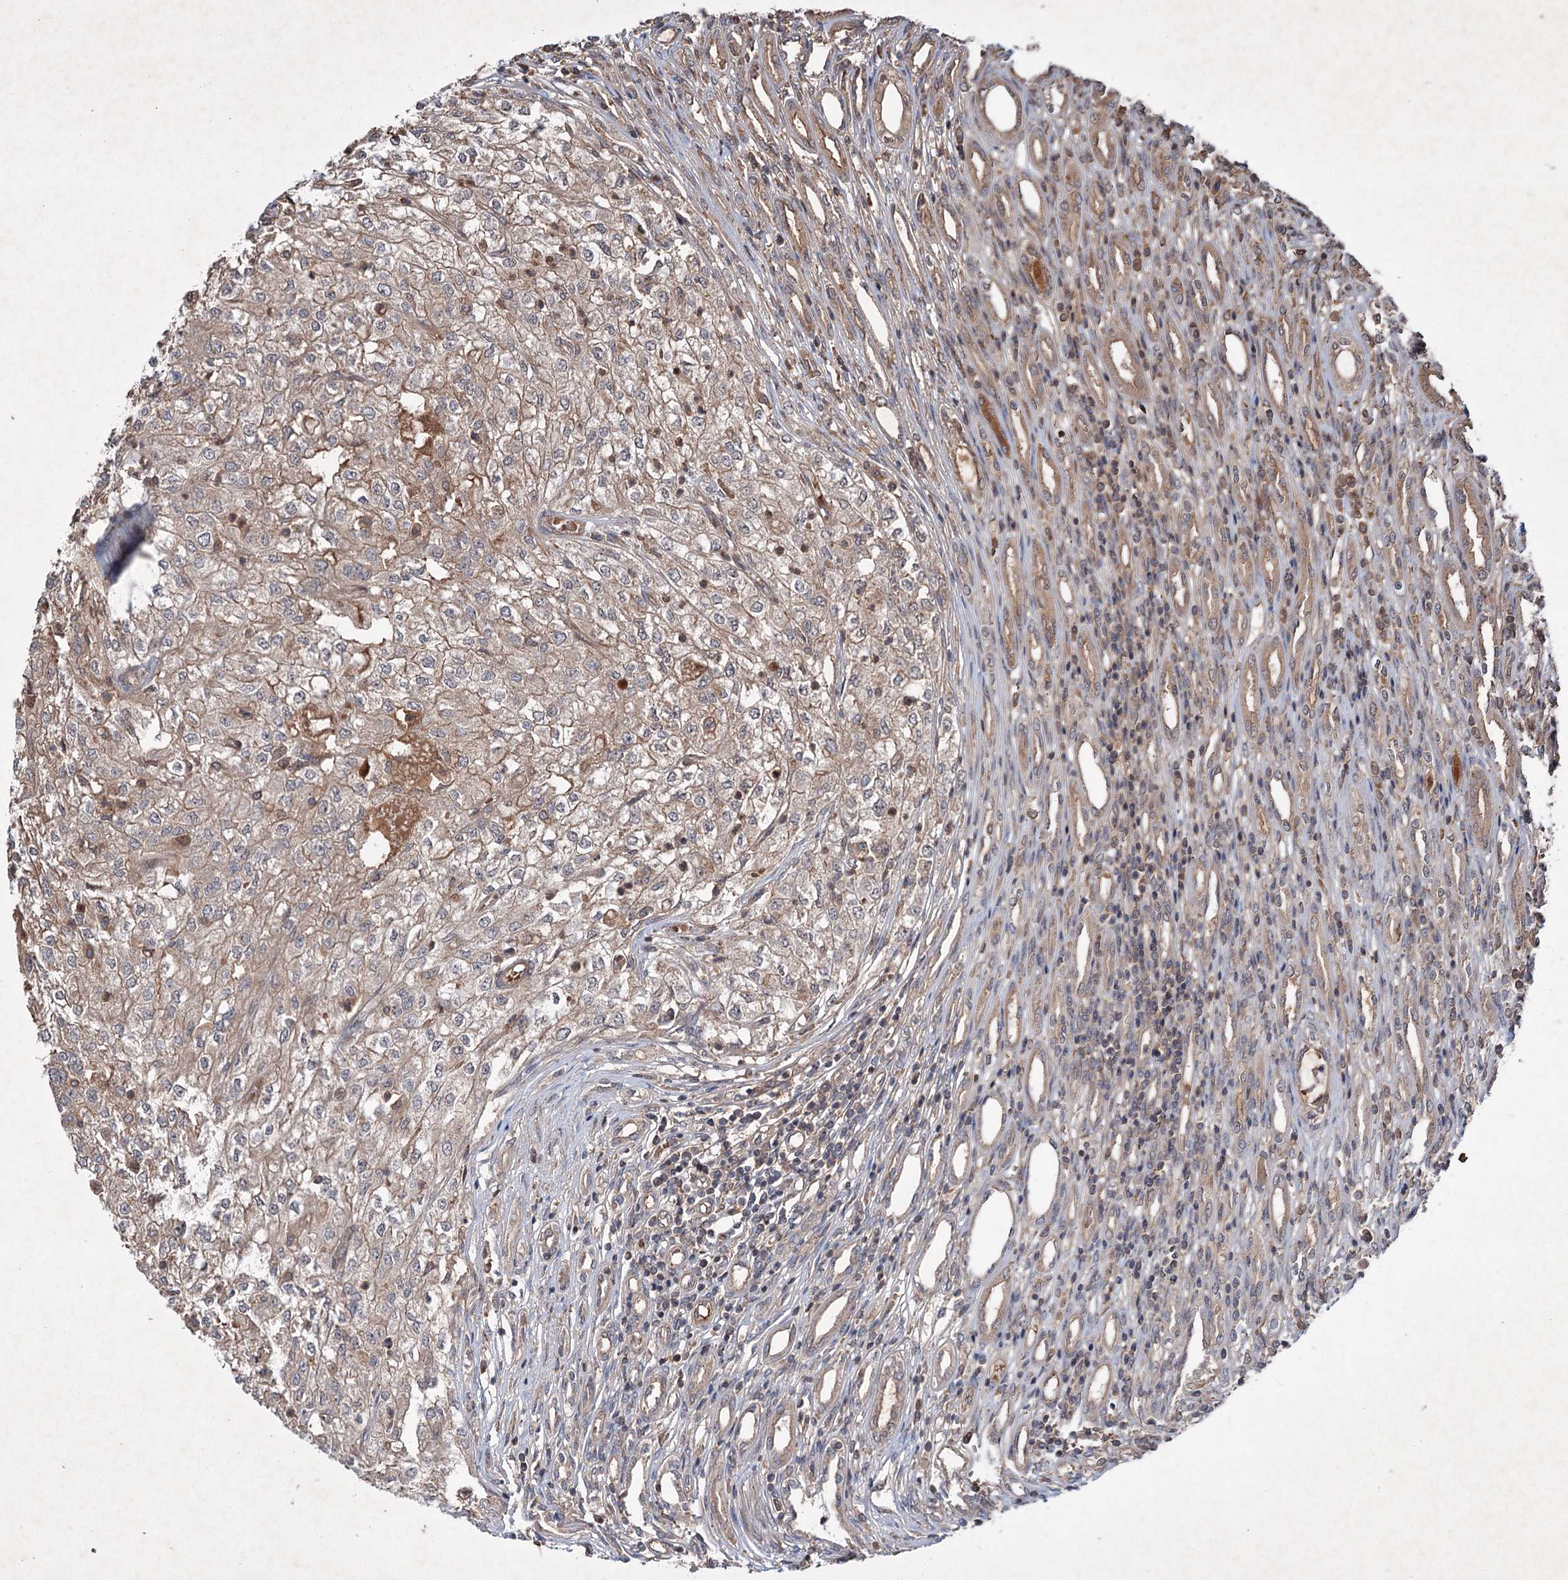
{"staining": {"intensity": "moderate", "quantity": "25%-75%", "location": "cytoplasmic/membranous"}, "tissue": "renal cancer", "cell_type": "Tumor cells", "image_type": "cancer", "snomed": [{"axis": "morphology", "description": "Adenocarcinoma, NOS"}, {"axis": "topography", "description": "Kidney"}], "caption": "Protein staining demonstrates moderate cytoplasmic/membranous expression in approximately 25%-75% of tumor cells in adenocarcinoma (renal).", "gene": "ADK", "patient": {"sex": "female", "age": 54}}